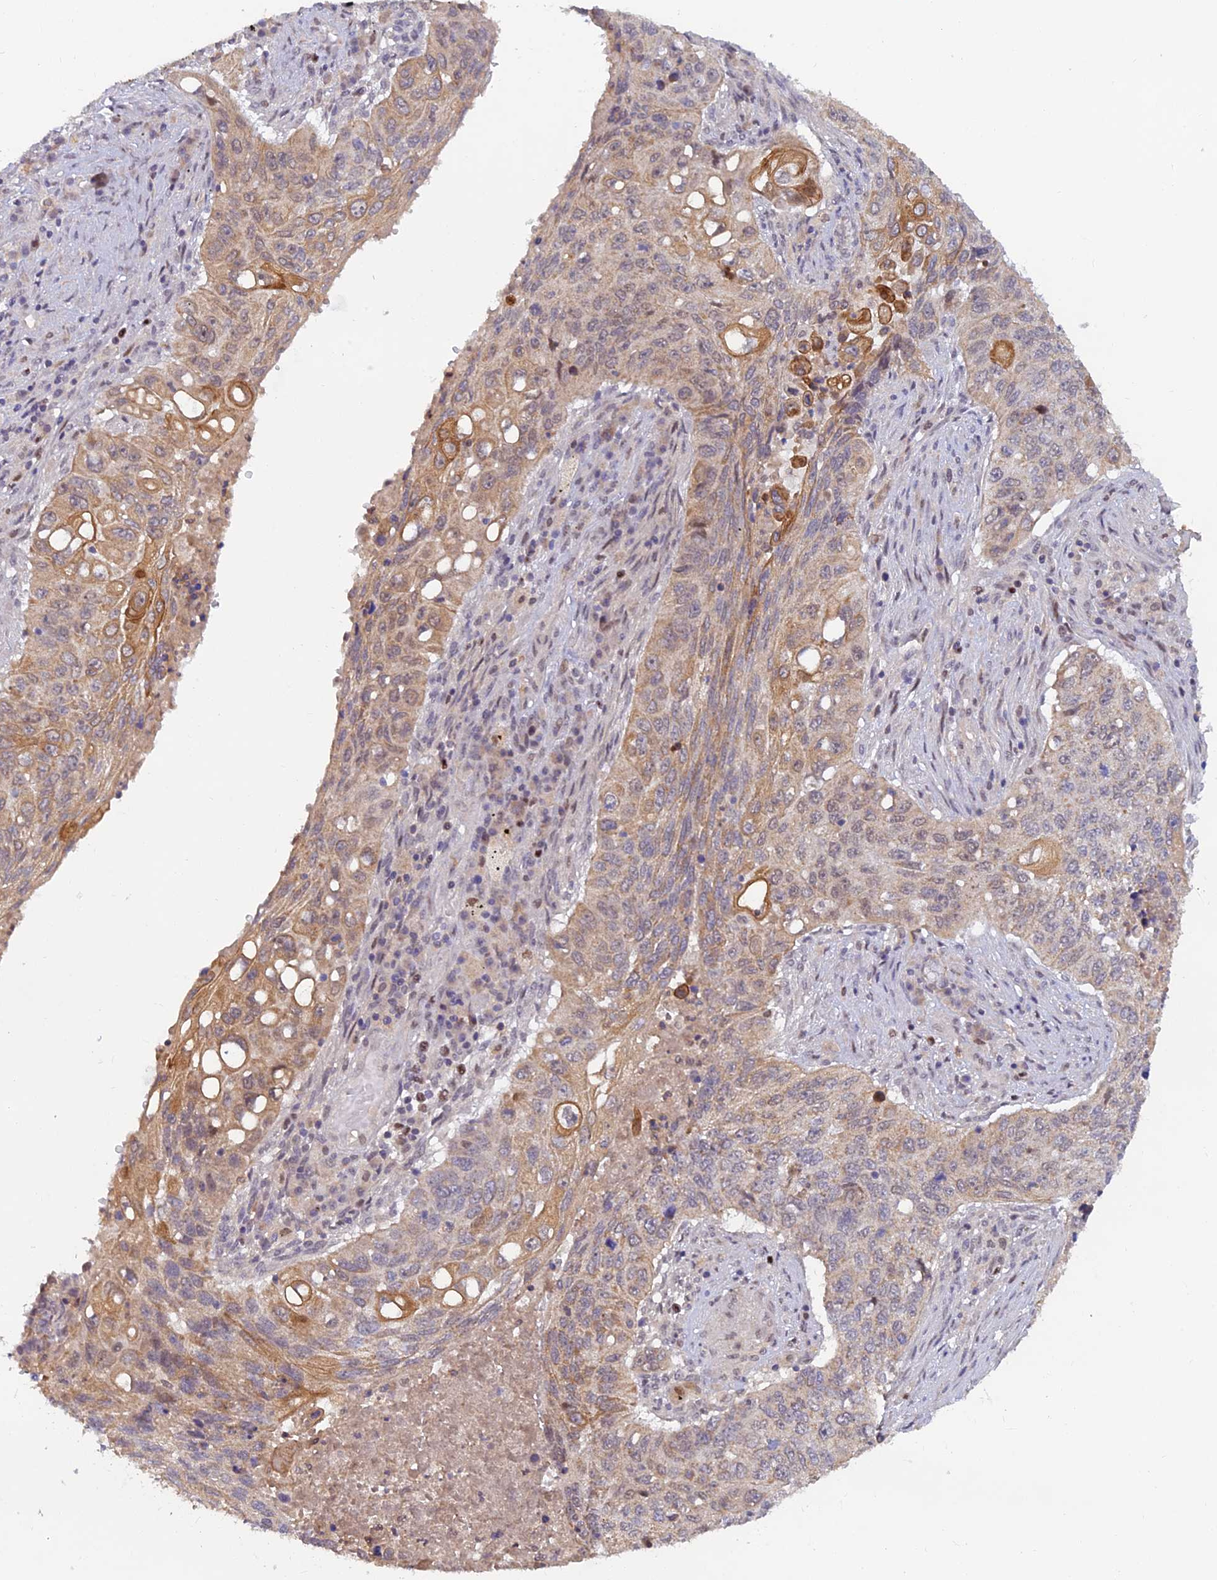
{"staining": {"intensity": "moderate", "quantity": "25%-75%", "location": "cytoplasmic/membranous"}, "tissue": "lung cancer", "cell_type": "Tumor cells", "image_type": "cancer", "snomed": [{"axis": "morphology", "description": "Squamous cell carcinoma, NOS"}, {"axis": "topography", "description": "Lung"}], "caption": "Immunohistochemistry (DAB) staining of human squamous cell carcinoma (lung) demonstrates moderate cytoplasmic/membranous protein positivity in approximately 25%-75% of tumor cells.", "gene": "FASTKD5", "patient": {"sex": "female", "age": 63}}